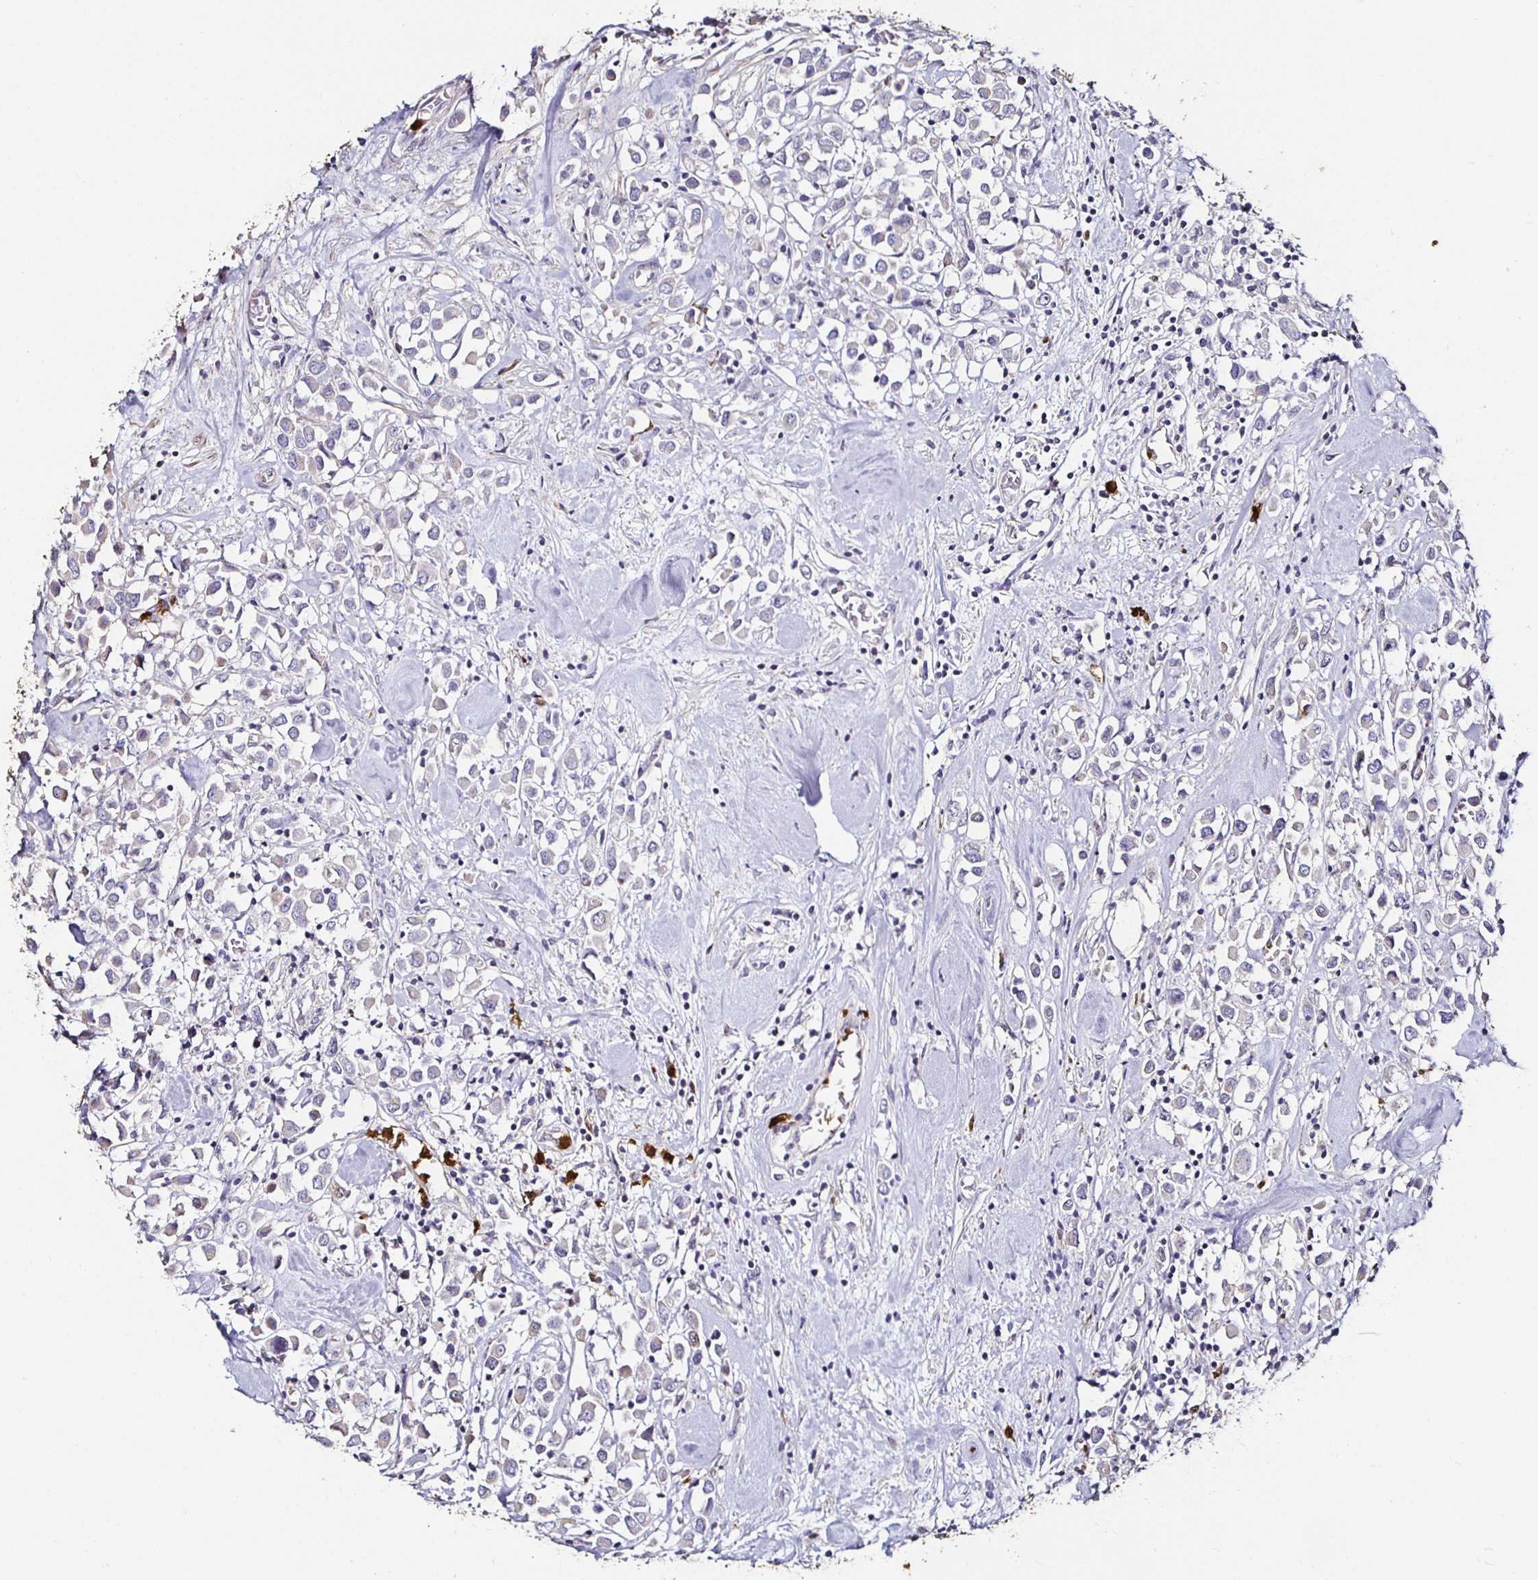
{"staining": {"intensity": "negative", "quantity": "none", "location": "none"}, "tissue": "breast cancer", "cell_type": "Tumor cells", "image_type": "cancer", "snomed": [{"axis": "morphology", "description": "Duct carcinoma"}, {"axis": "topography", "description": "Breast"}], "caption": "Infiltrating ductal carcinoma (breast) was stained to show a protein in brown. There is no significant staining in tumor cells.", "gene": "TLR4", "patient": {"sex": "female", "age": 61}}